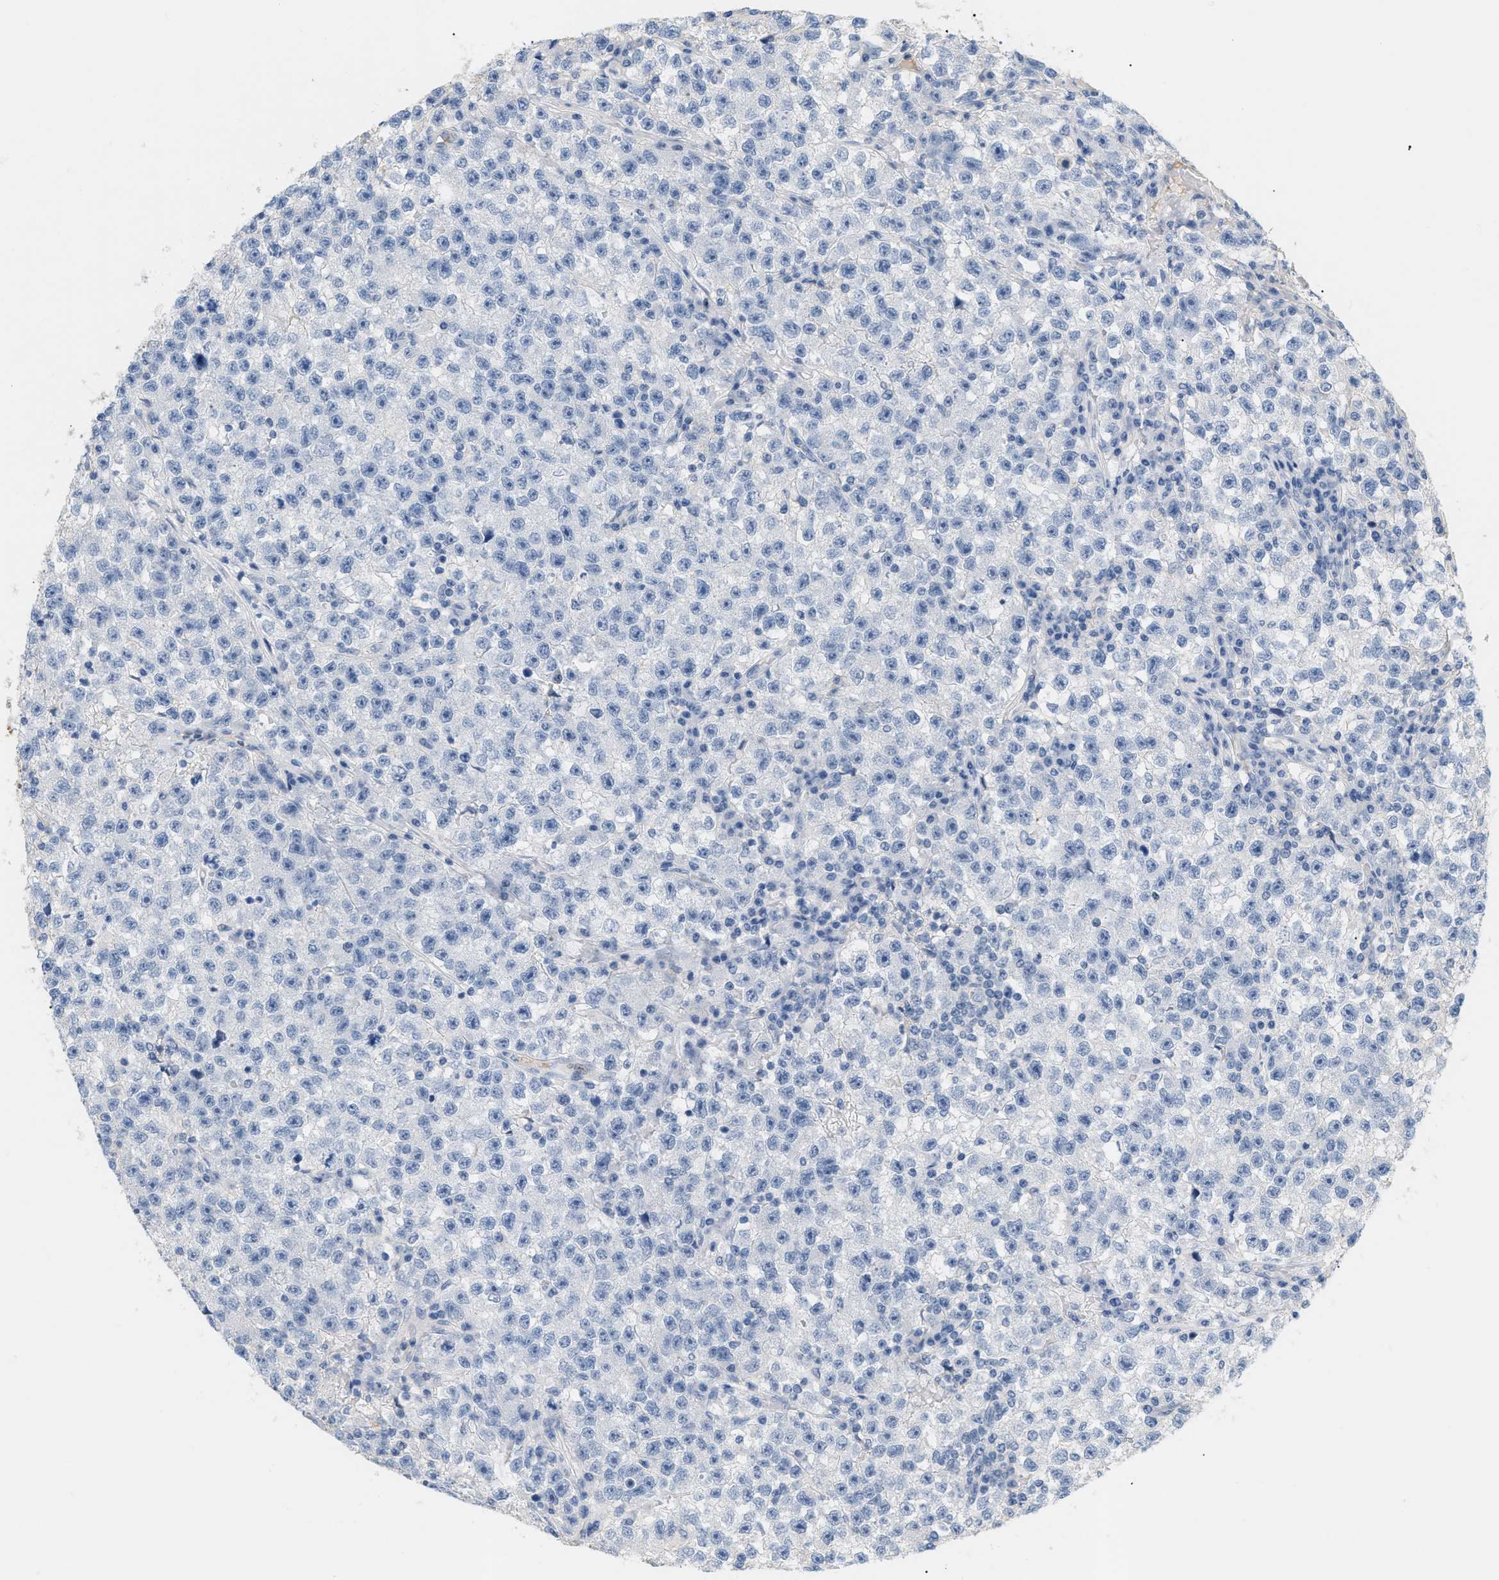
{"staining": {"intensity": "negative", "quantity": "none", "location": "none"}, "tissue": "testis cancer", "cell_type": "Tumor cells", "image_type": "cancer", "snomed": [{"axis": "morphology", "description": "Seminoma, NOS"}, {"axis": "topography", "description": "Testis"}], "caption": "Micrograph shows no significant protein staining in tumor cells of testis cancer (seminoma).", "gene": "CFH", "patient": {"sex": "male", "age": 22}}